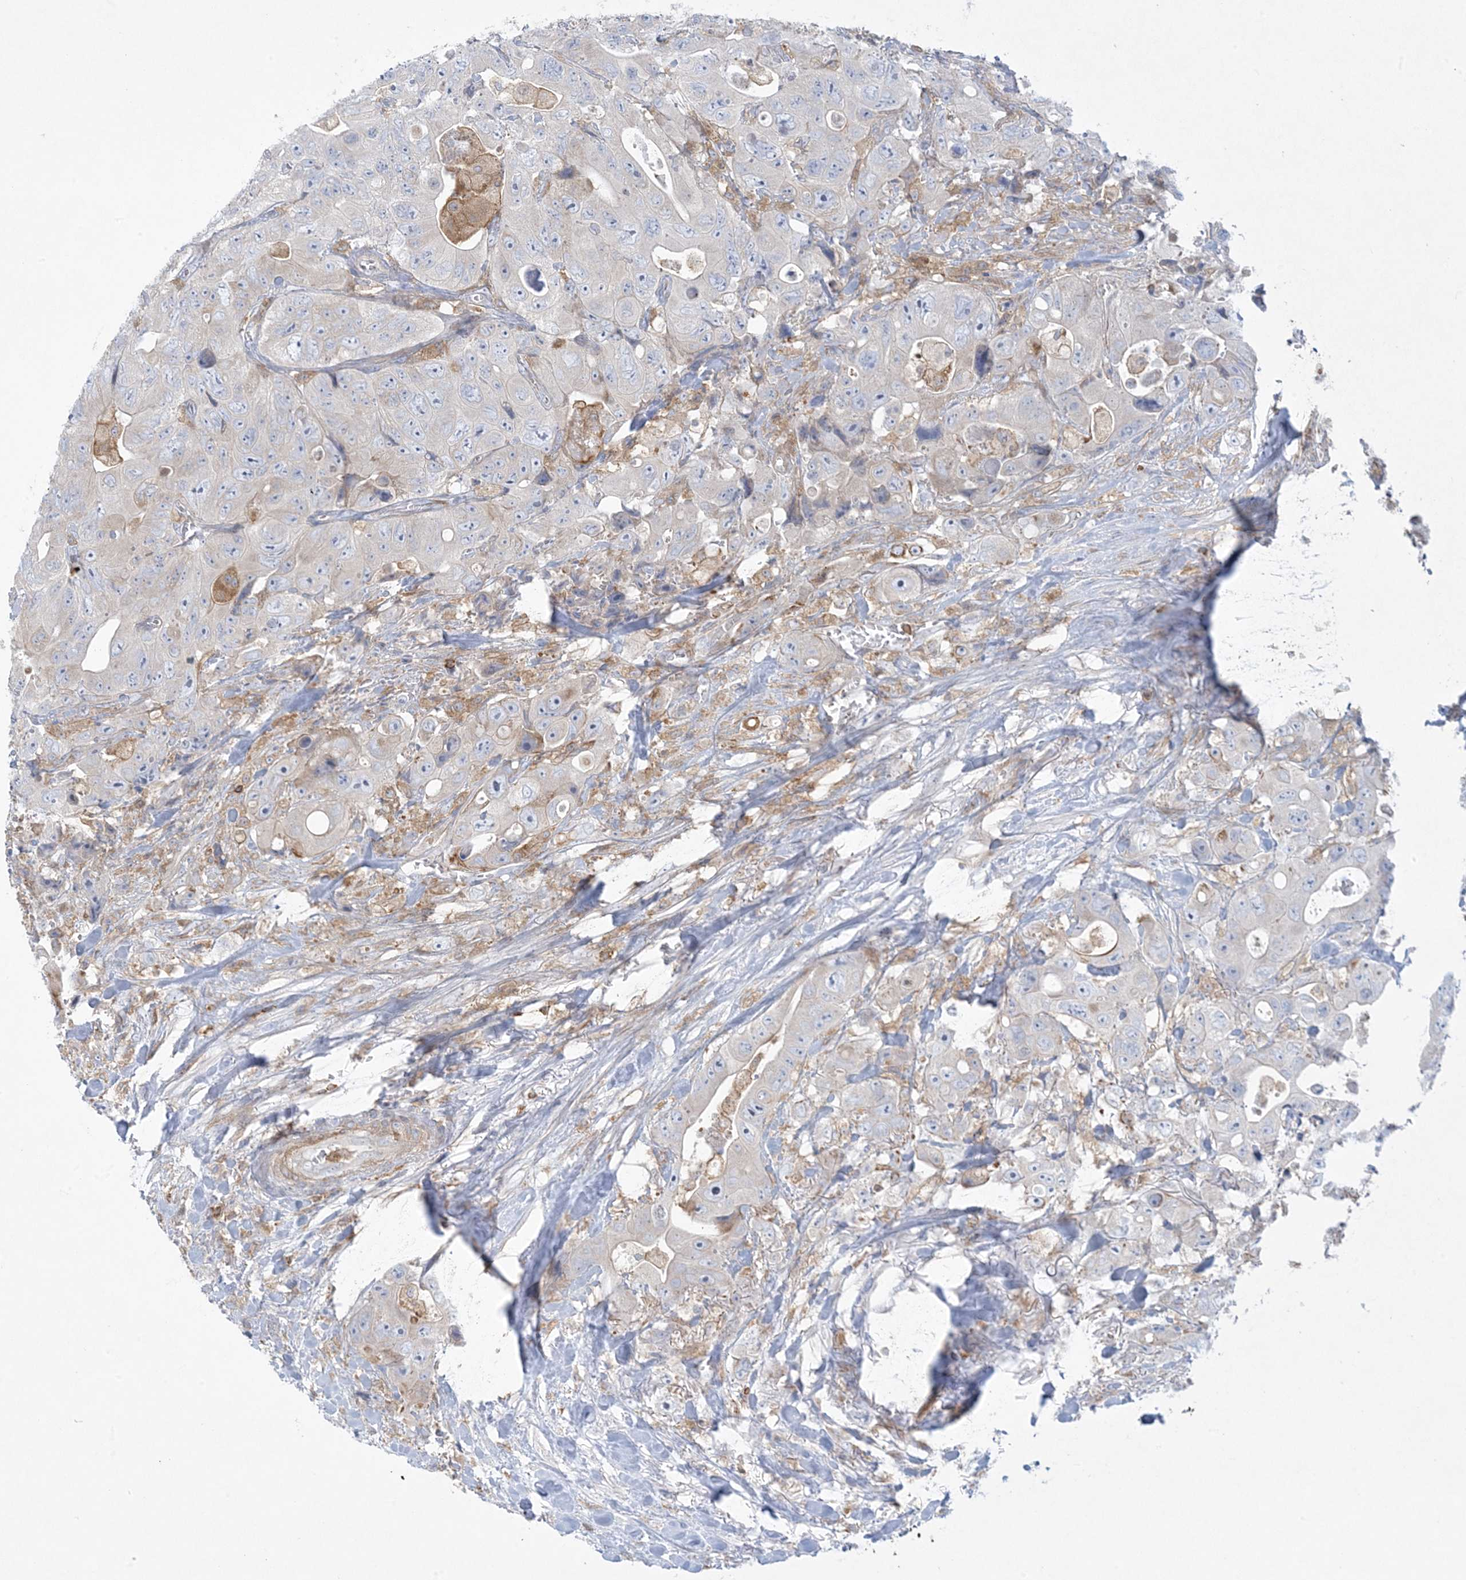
{"staining": {"intensity": "negative", "quantity": "none", "location": "none"}, "tissue": "colorectal cancer", "cell_type": "Tumor cells", "image_type": "cancer", "snomed": [{"axis": "morphology", "description": "Adenocarcinoma, NOS"}, {"axis": "topography", "description": "Colon"}], "caption": "Immunohistochemical staining of human colorectal cancer shows no significant staining in tumor cells.", "gene": "ARHGAP30", "patient": {"sex": "female", "age": 46}}